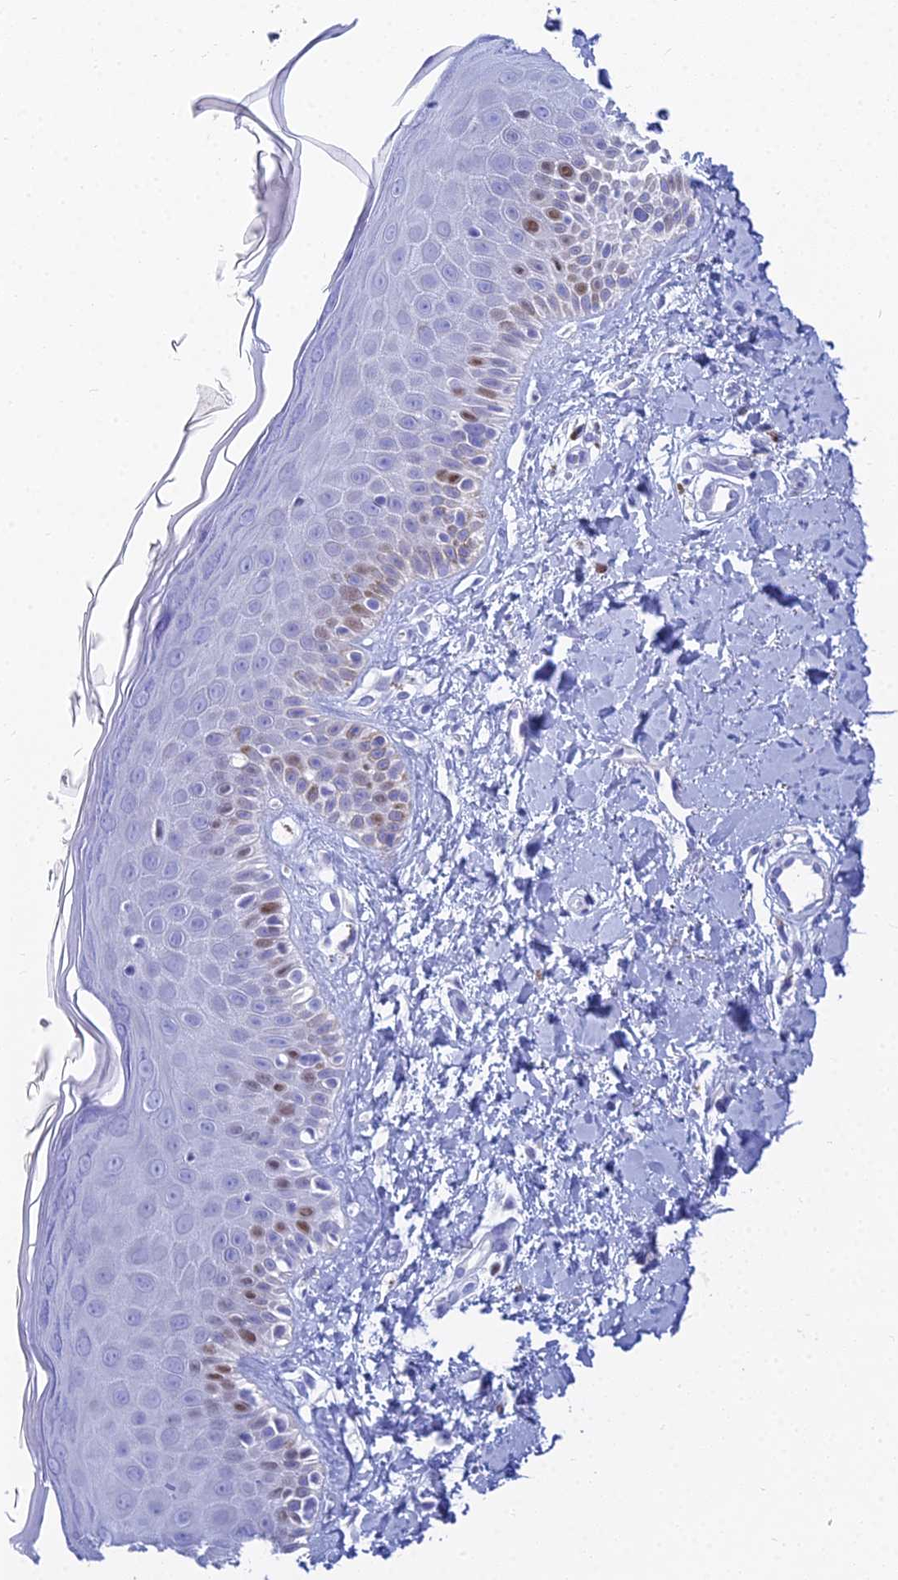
{"staining": {"intensity": "negative", "quantity": "none", "location": "none"}, "tissue": "skin", "cell_type": "Fibroblasts", "image_type": "normal", "snomed": [{"axis": "morphology", "description": "Normal tissue, NOS"}, {"axis": "topography", "description": "Skin"}], "caption": "Protein analysis of benign skin shows no significant staining in fibroblasts.", "gene": "MCM2", "patient": {"sex": "male", "age": 52}}